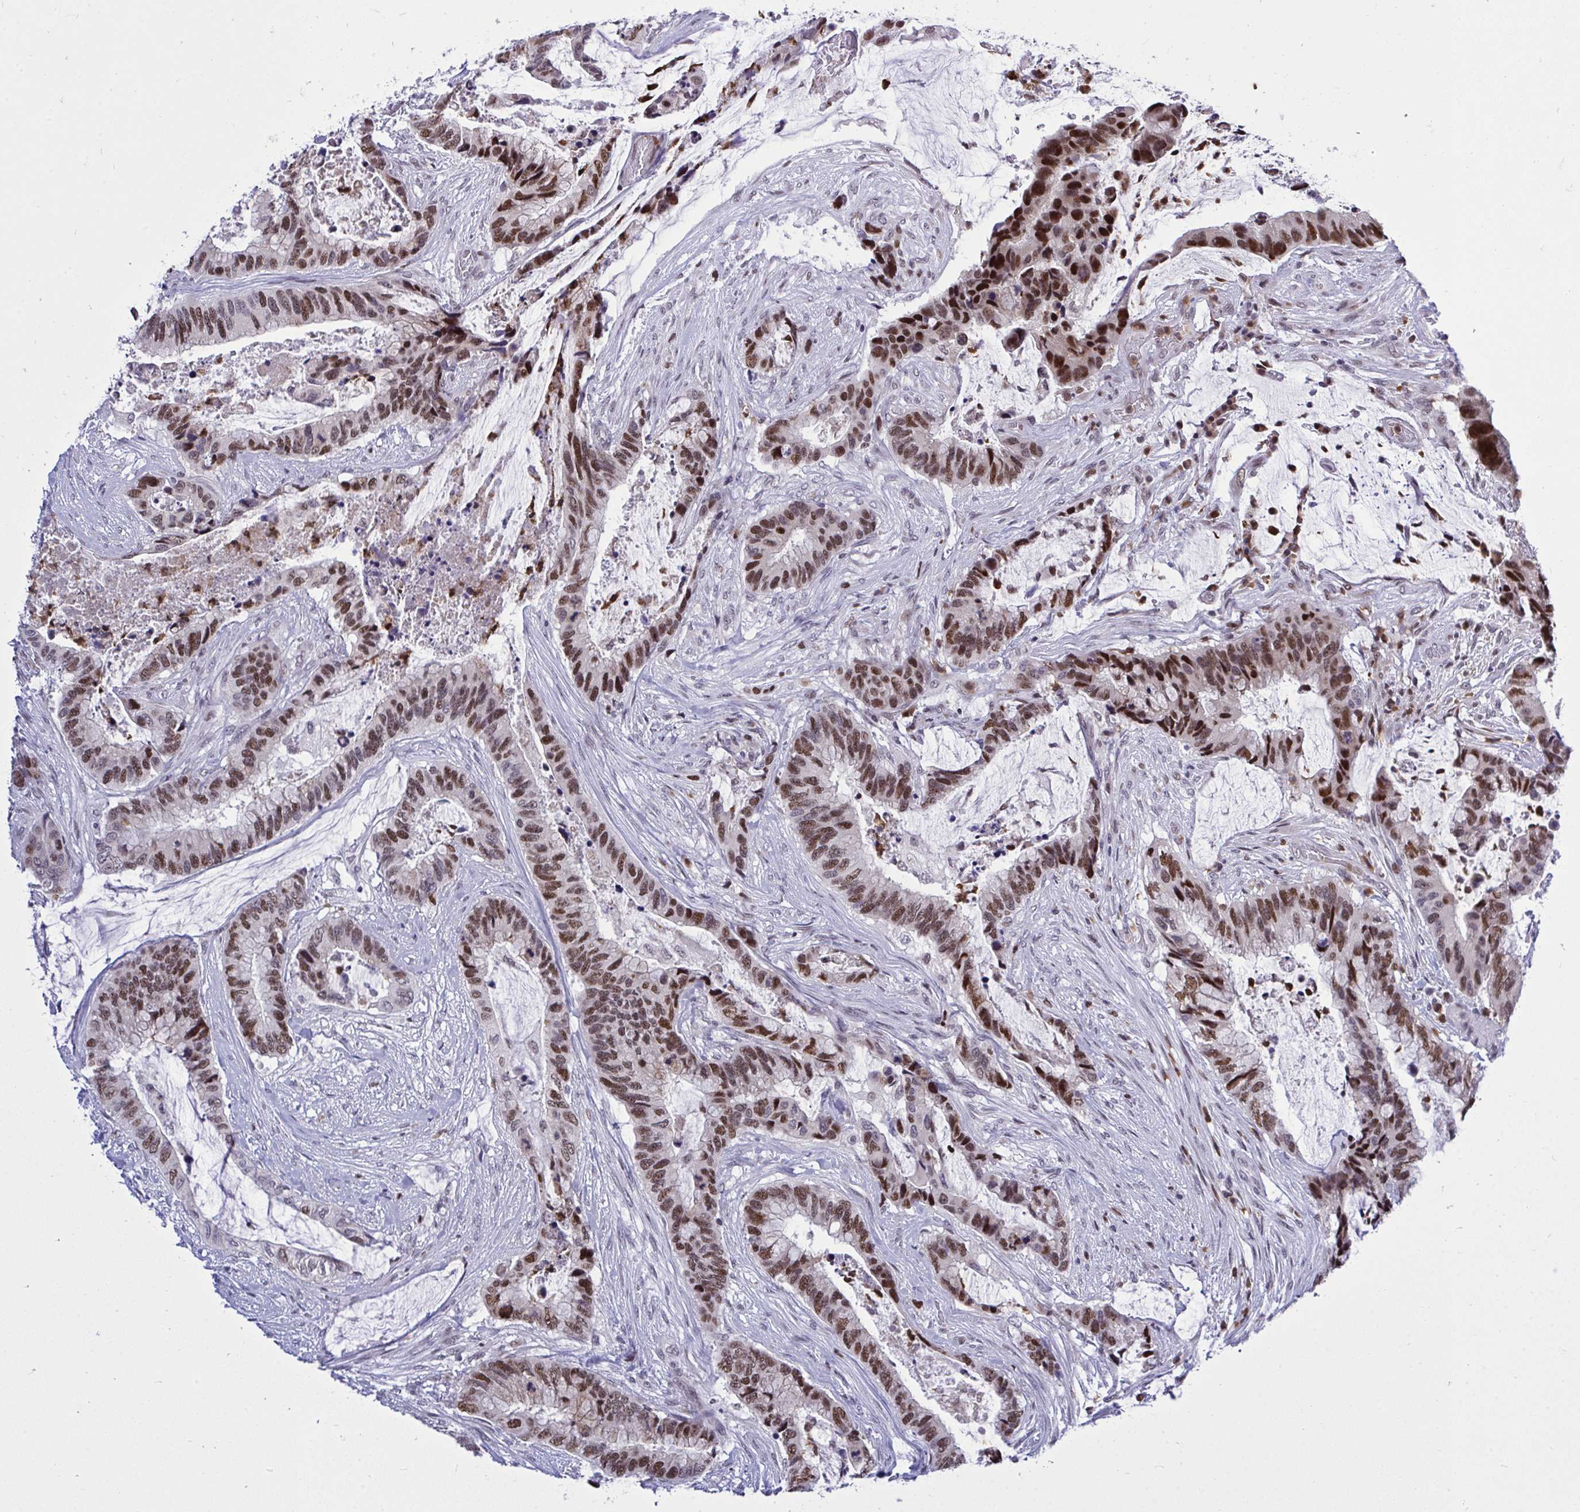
{"staining": {"intensity": "moderate", "quantity": ">75%", "location": "nuclear"}, "tissue": "colorectal cancer", "cell_type": "Tumor cells", "image_type": "cancer", "snomed": [{"axis": "morphology", "description": "Adenocarcinoma, NOS"}, {"axis": "topography", "description": "Rectum"}], "caption": "Moderate nuclear protein positivity is seen in about >75% of tumor cells in colorectal cancer (adenocarcinoma). The protein of interest is stained brown, and the nuclei are stained in blue (DAB (3,3'-diaminobenzidine) IHC with brightfield microscopy, high magnification).", "gene": "C1QL2", "patient": {"sex": "female", "age": 59}}